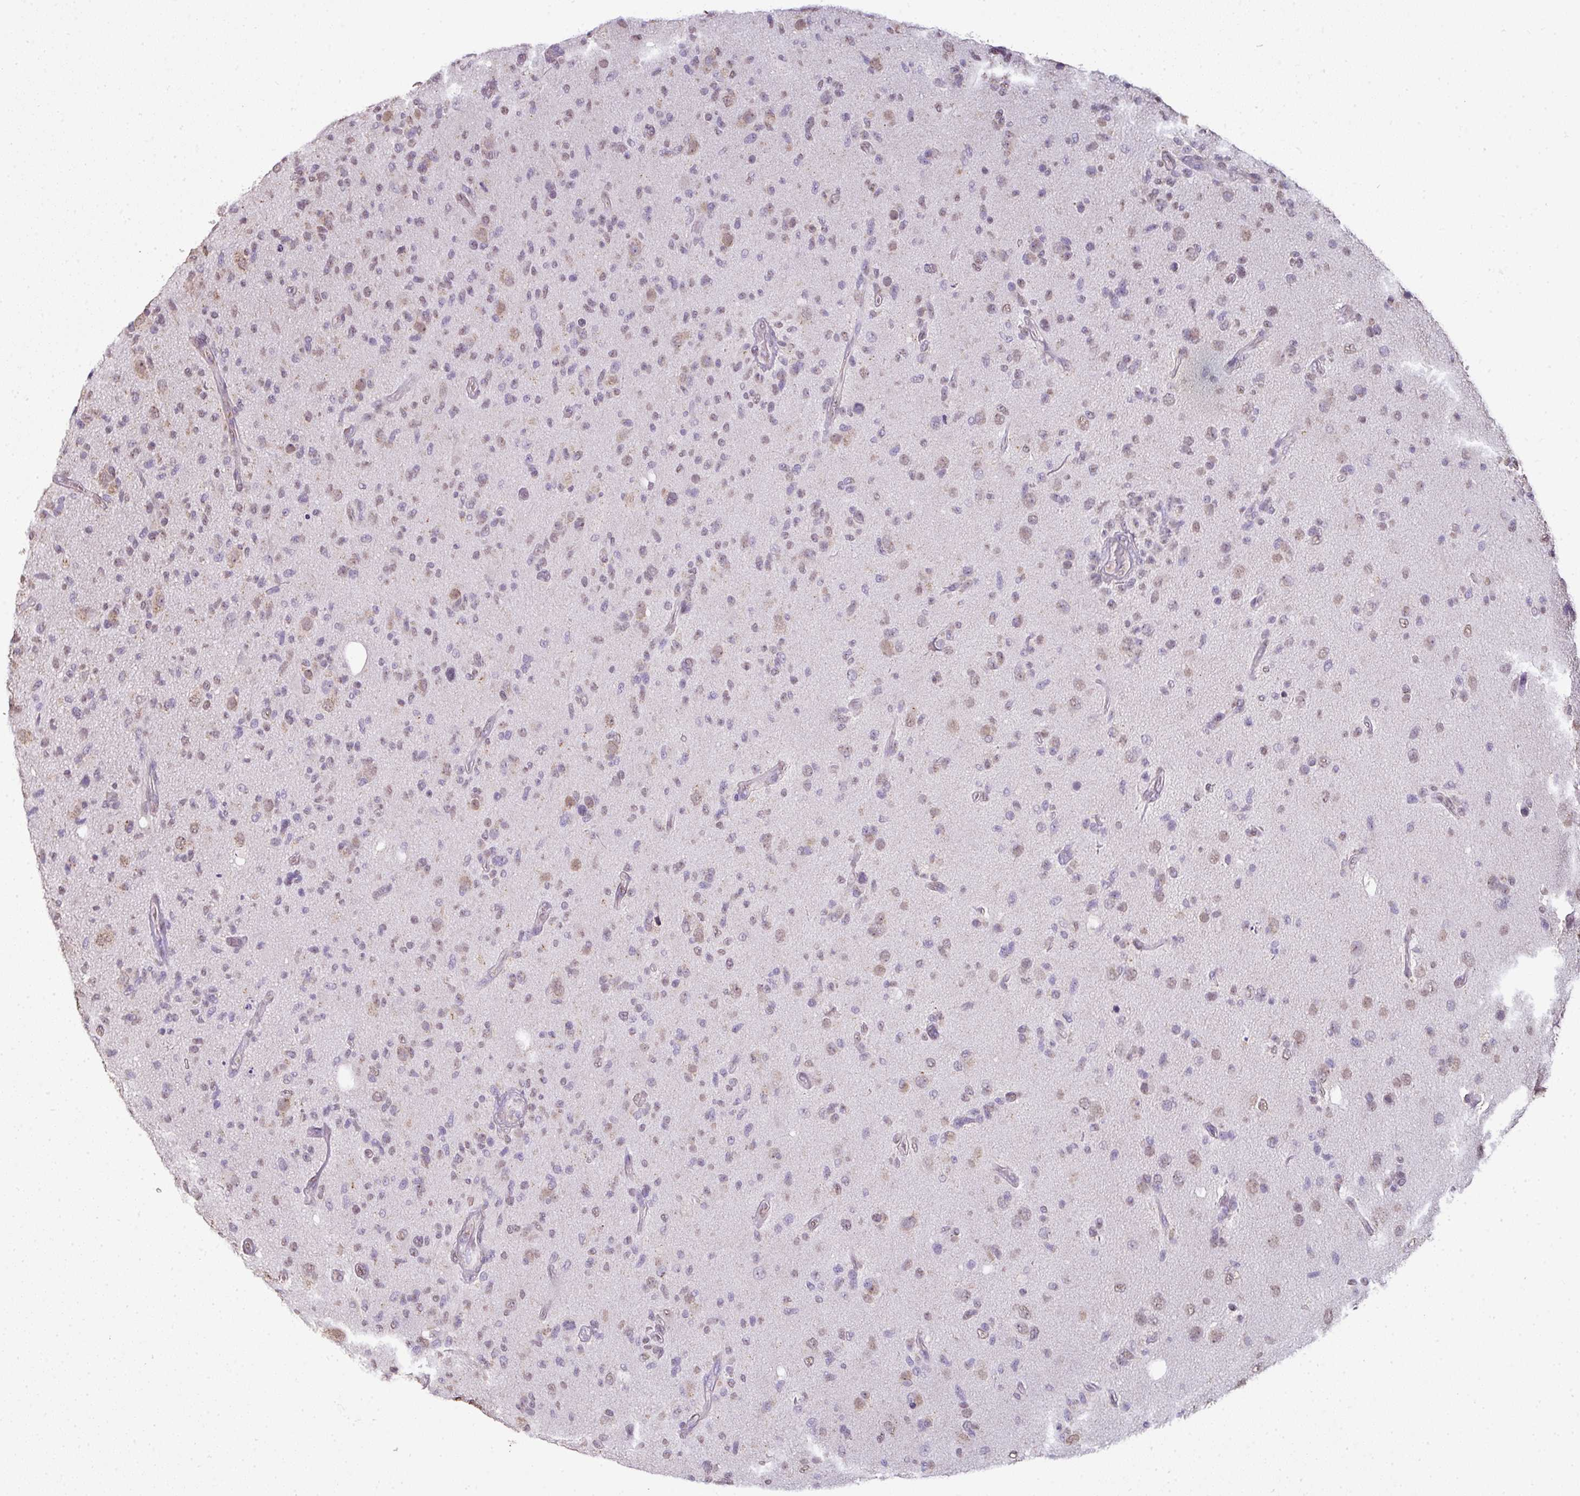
{"staining": {"intensity": "negative", "quantity": "none", "location": "none"}, "tissue": "glioma", "cell_type": "Tumor cells", "image_type": "cancer", "snomed": [{"axis": "morphology", "description": "Glioma, malignant, High grade"}, {"axis": "topography", "description": "Brain"}], "caption": "Glioma was stained to show a protein in brown. There is no significant expression in tumor cells.", "gene": "JPH2", "patient": {"sex": "female", "age": 67}}